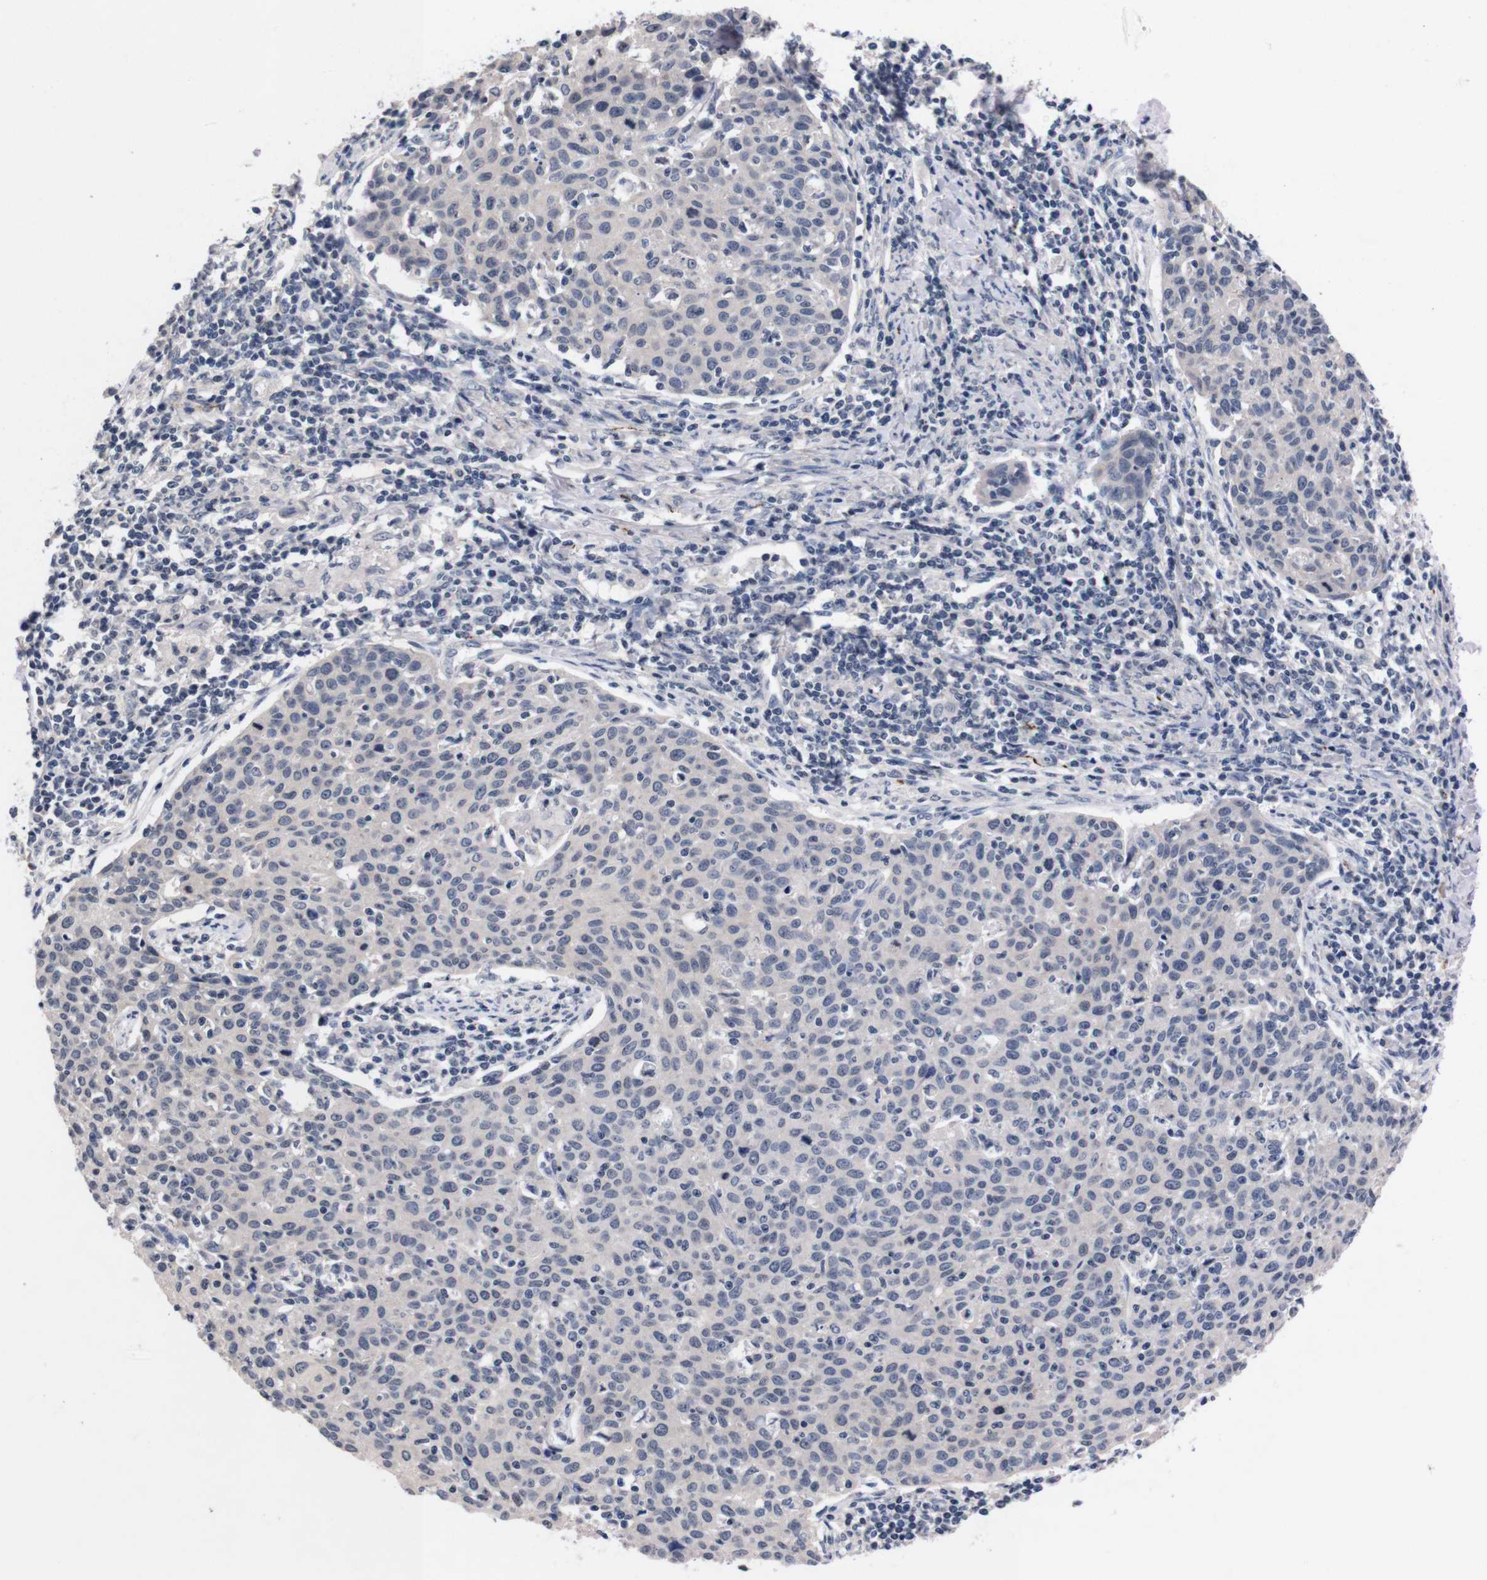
{"staining": {"intensity": "negative", "quantity": "none", "location": "none"}, "tissue": "cervical cancer", "cell_type": "Tumor cells", "image_type": "cancer", "snomed": [{"axis": "morphology", "description": "Squamous cell carcinoma, NOS"}, {"axis": "topography", "description": "Cervix"}], "caption": "DAB immunohistochemical staining of squamous cell carcinoma (cervical) shows no significant expression in tumor cells. The staining was performed using DAB to visualize the protein expression in brown, while the nuclei were stained in blue with hematoxylin (Magnification: 20x).", "gene": "TNFRSF21", "patient": {"sex": "female", "age": 38}}